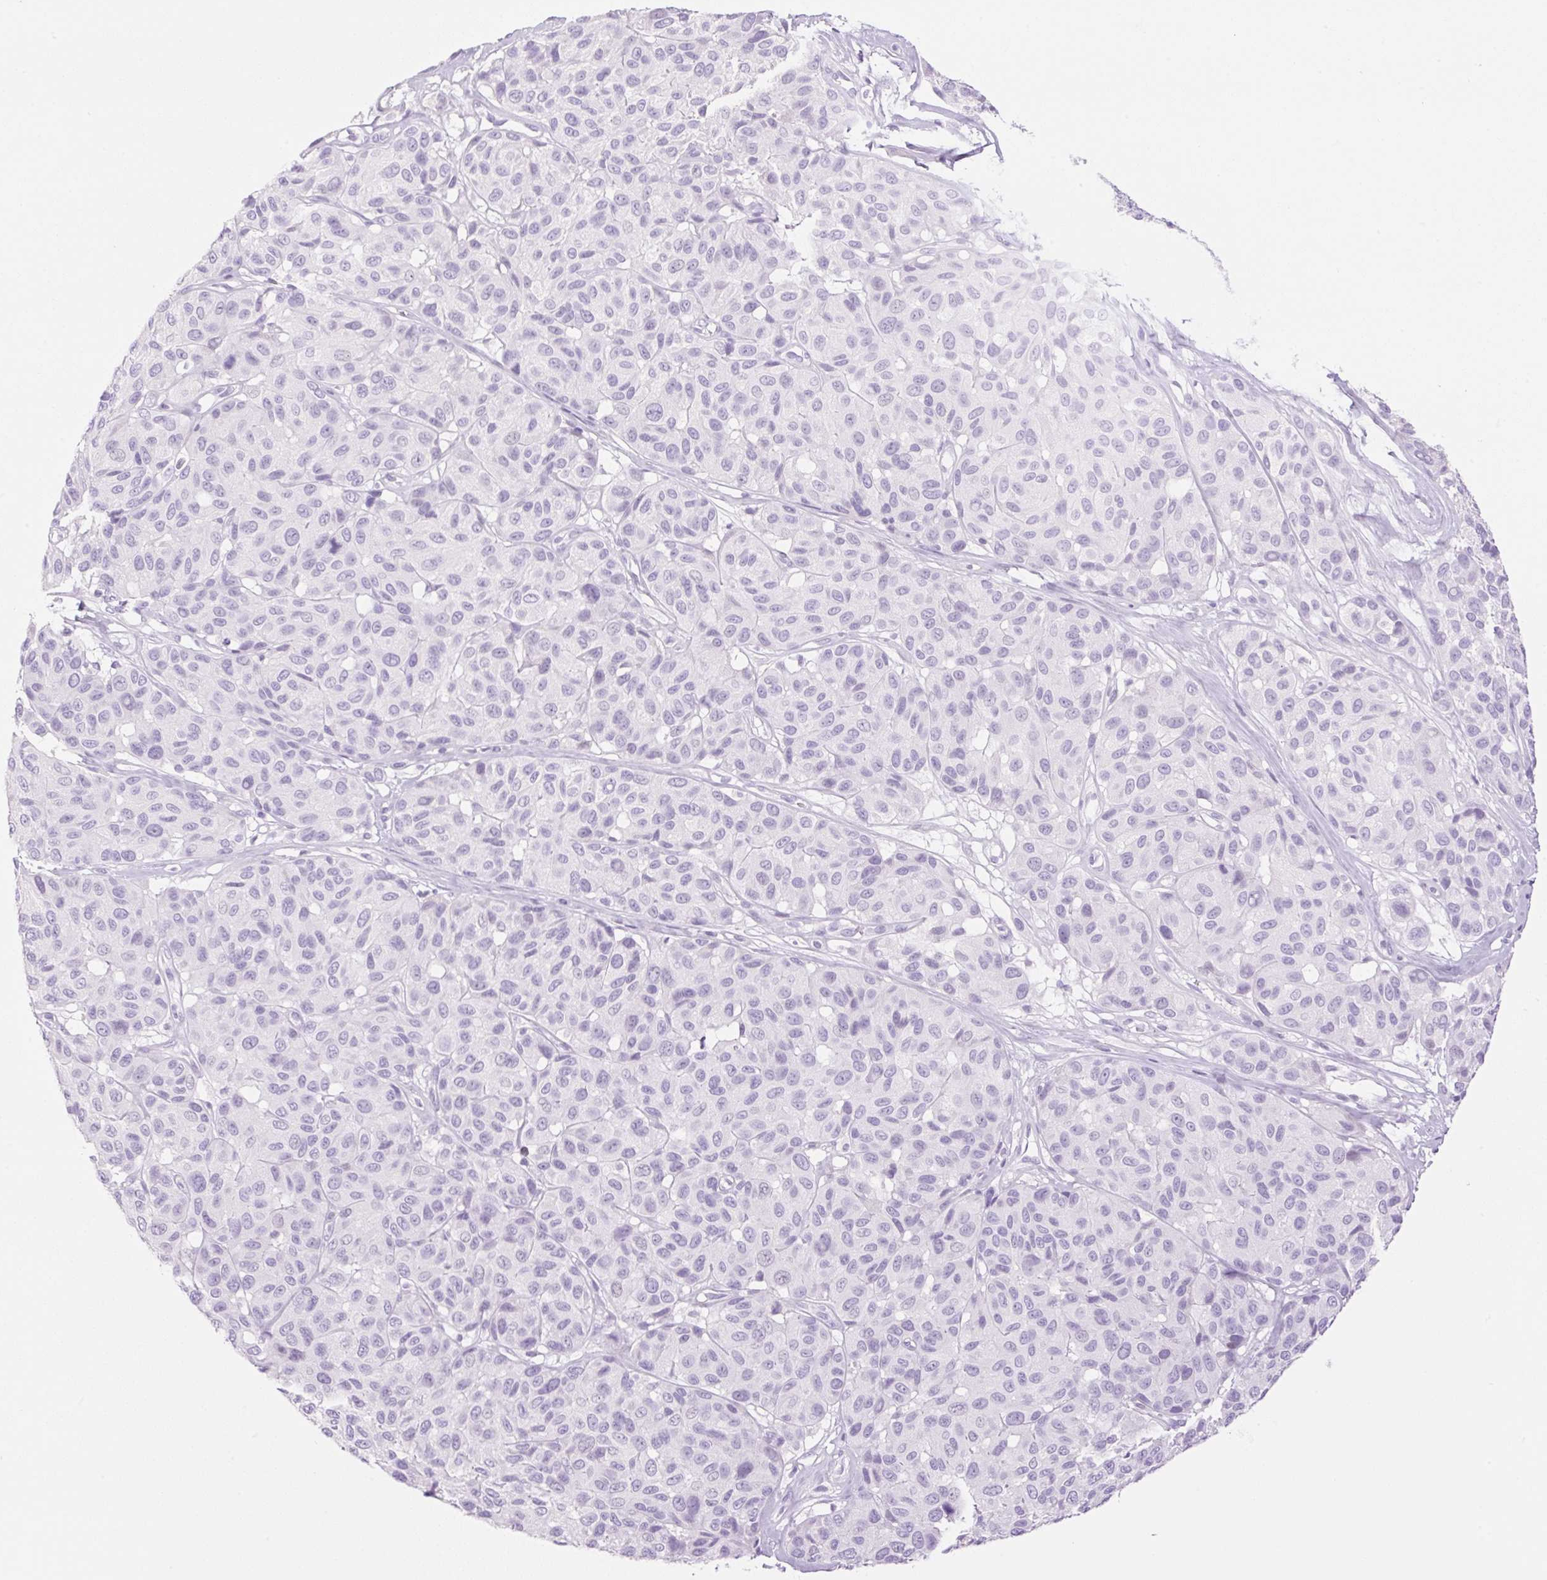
{"staining": {"intensity": "negative", "quantity": "none", "location": "none"}, "tissue": "melanoma", "cell_type": "Tumor cells", "image_type": "cancer", "snomed": [{"axis": "morphology", "description": "Malignant melanoma, NOS"}, {"axis": "topography", "description": "Skin"}], "caption": "A micrograph of human melanoma is negative for staining in tumor cells.", "gene": "SP140L", "patient": {"sex": "female", "age": 66}}